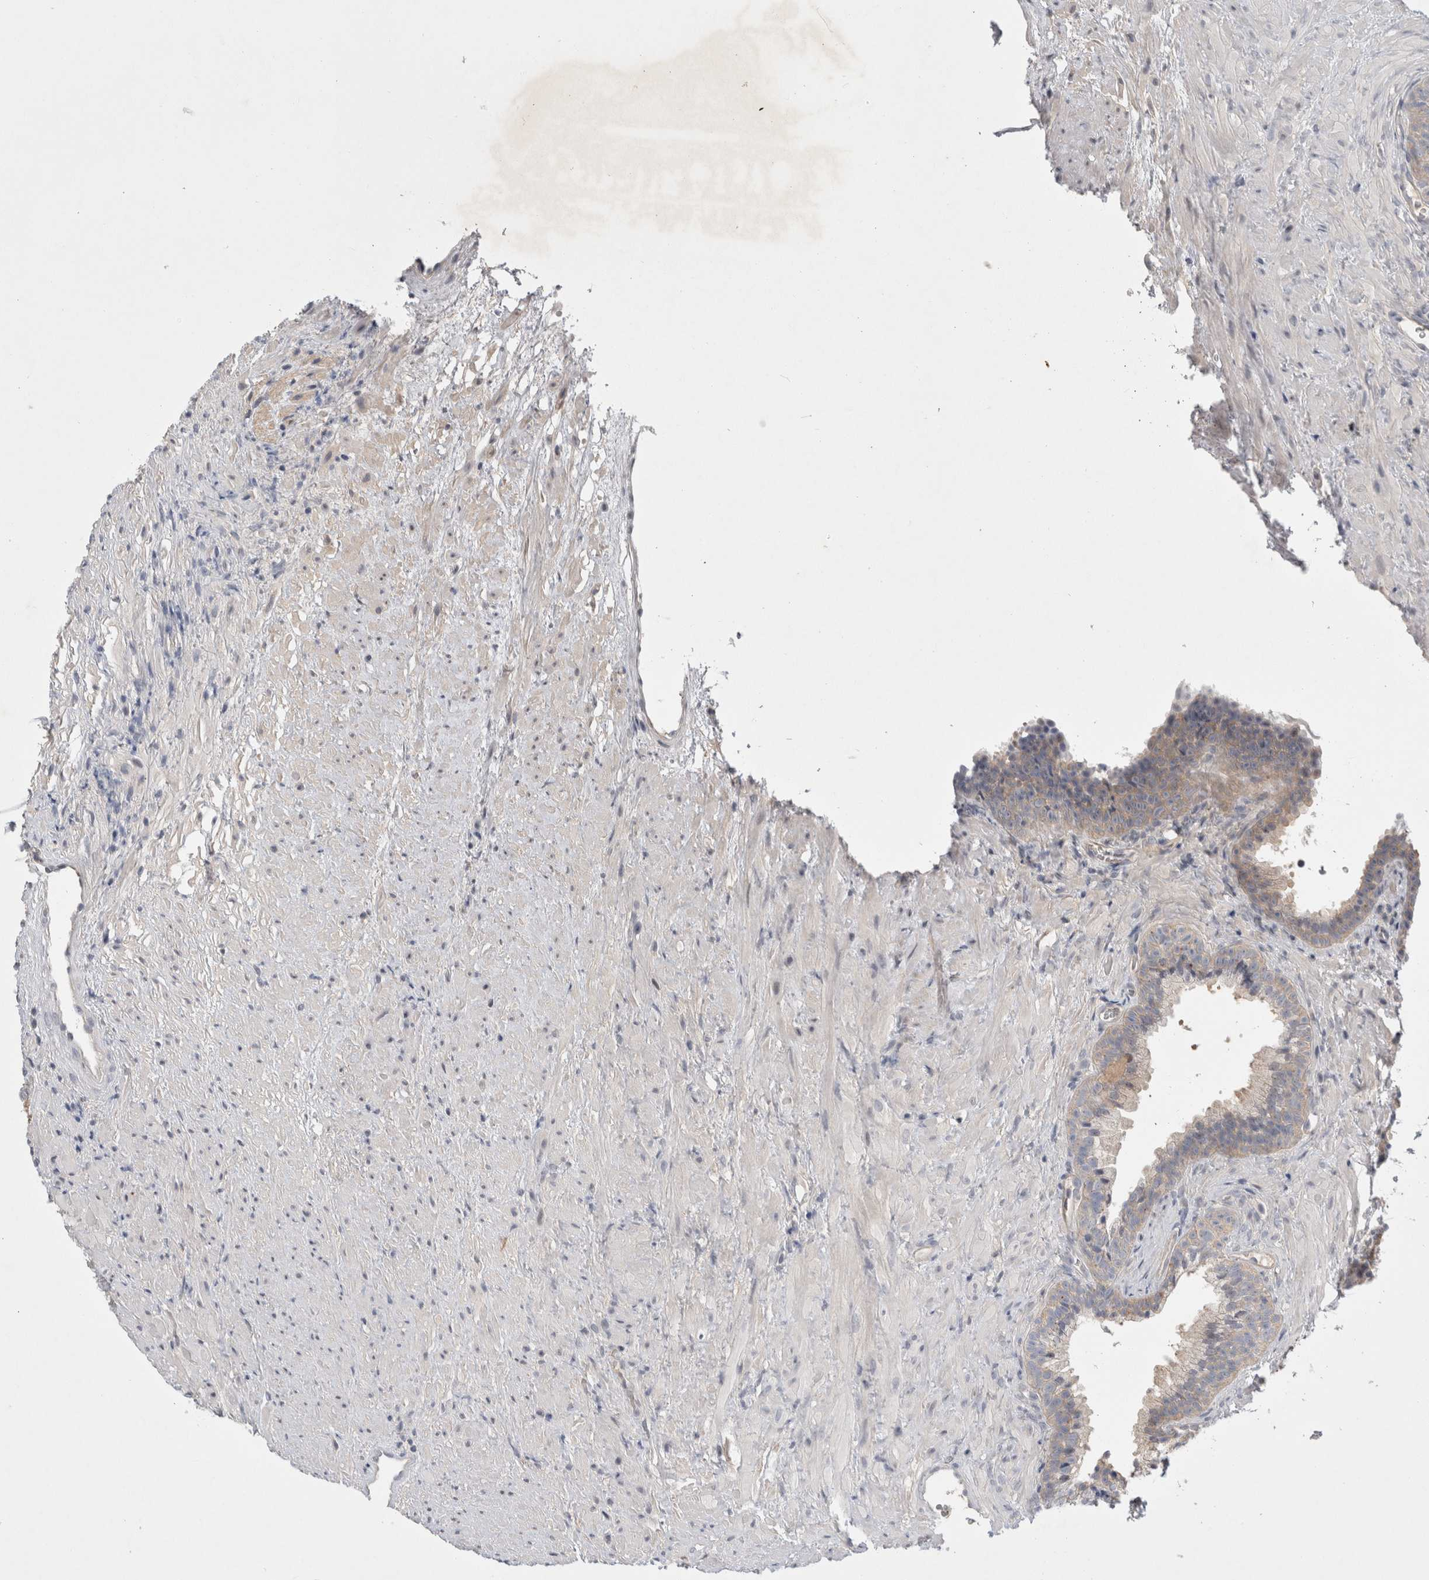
{"staining": {"intensity": "weak", "quantity": "<25%", "location": "cytoplasmic/membranous"}, "tissue": "prostate", "cell_type": "Glandular cells", "image_type": "normal", "snomed": [{"axis": "morphology", "description": "Normal tissue, NOS"}, {"axis": "topography", "description": "Prostate"}], "caption": "Prostate stained for a protein using immunohistochemistry (IHC) displays no staining glandular cells.", "gene": "CERS3", "patient": {"sex": "male", "age": 76}}